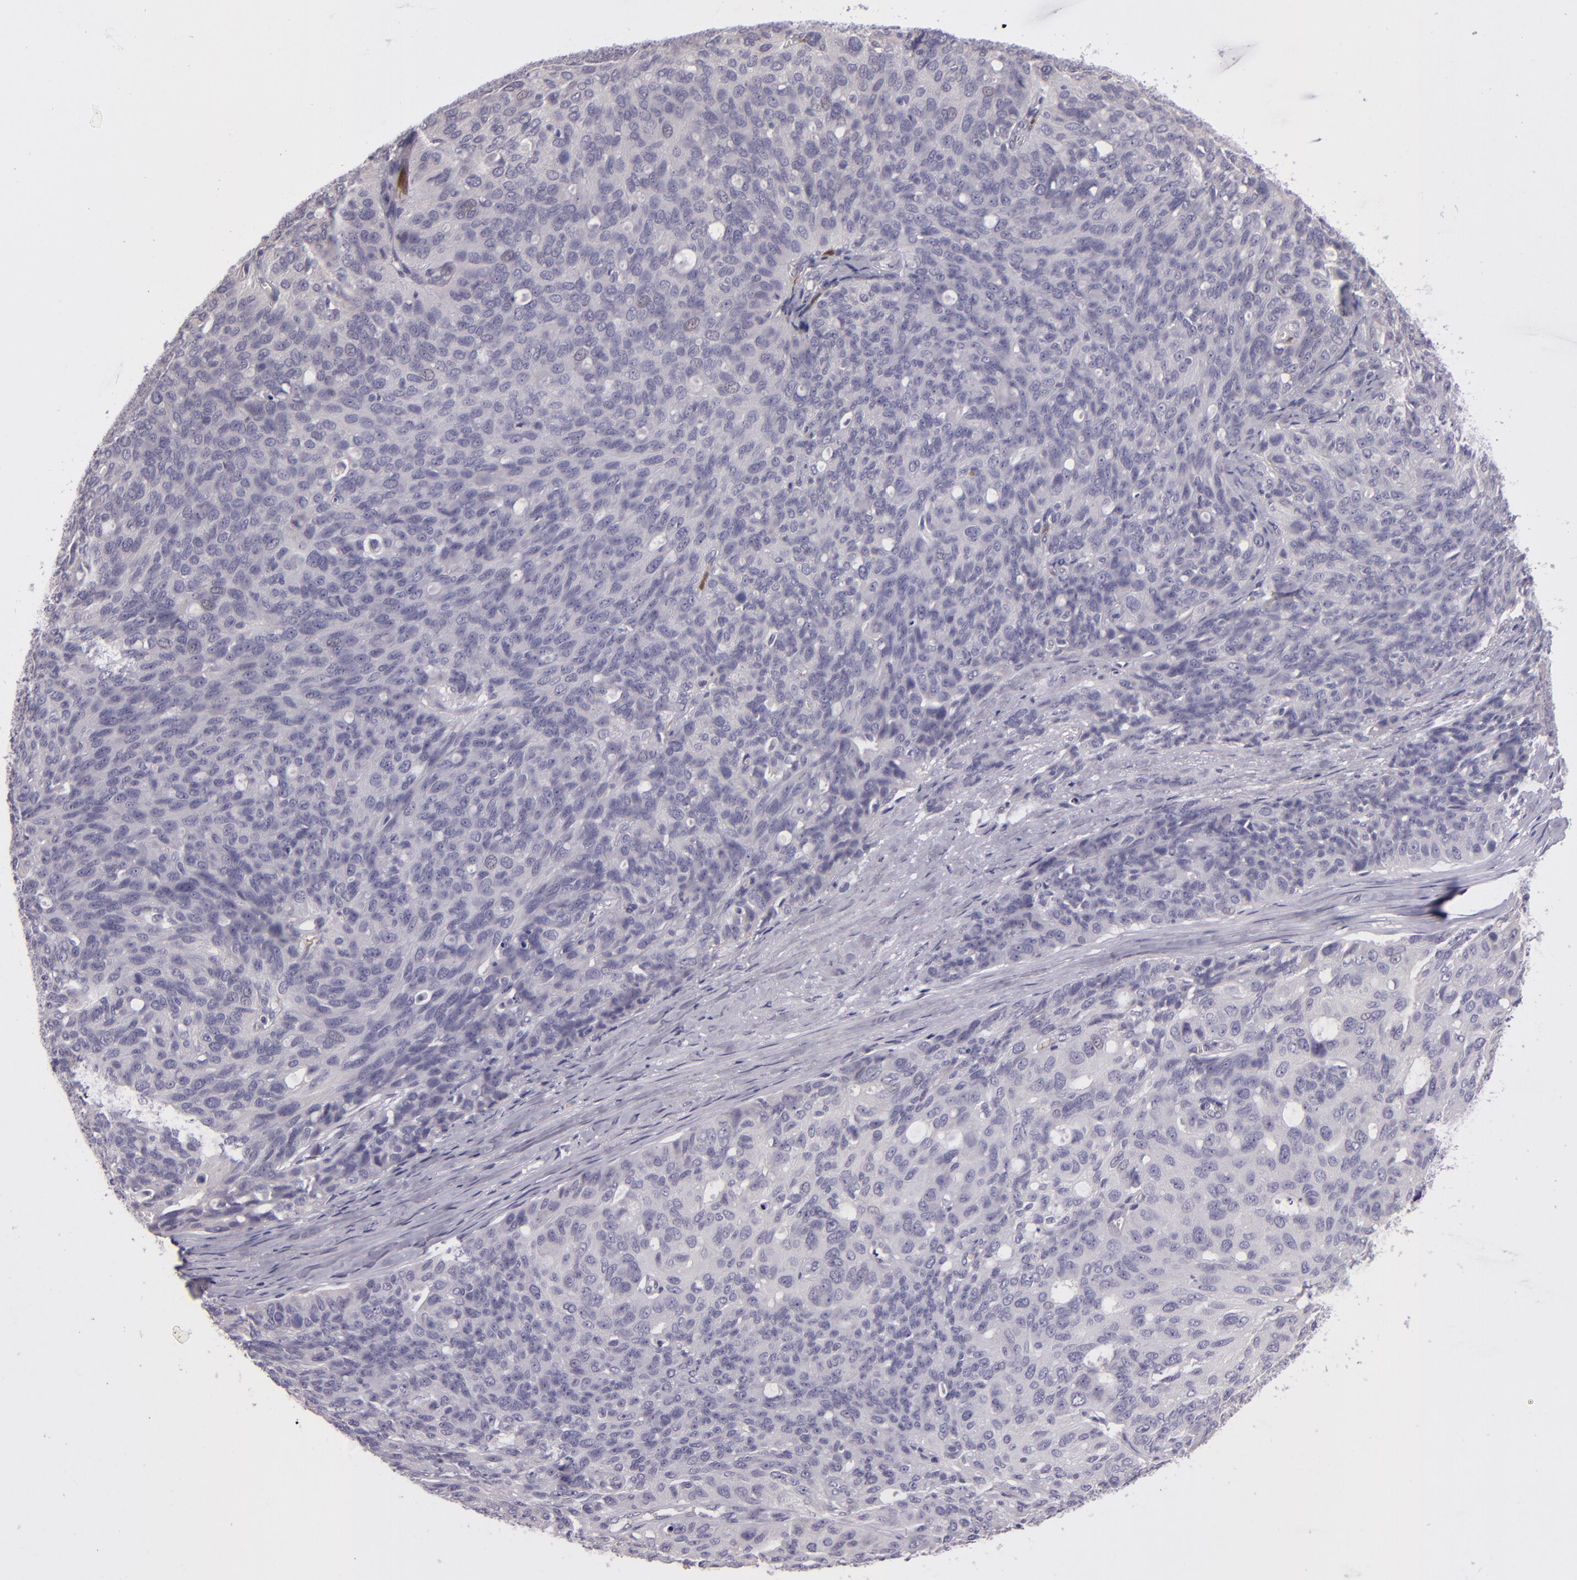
{"staining": {"intensity": "negative", "quantity": "none", "location": "none"}, "tissue": "ovarian cancer", "cell_type": "Tumor cells", "image_type": "cancer", "snomed": [{"axis": "morphology", "description": "Carcinoma, endometroid"}, {"axis": "topography", "description": "Ovary"}], "caption": "Immunohistochemistry (IHC) of endometroid carcinoma (ovarian) demonstrates no expression in tumor cells. The staining was performed using DAB (3,3'-diaminobenzidine) to visualize the protein expression in brown, while the nuclei were stained in blue with hematoxylin (Magnification: 20x).", "gene": "SNCB", "patient": {"sex": "female", "age": 60}}